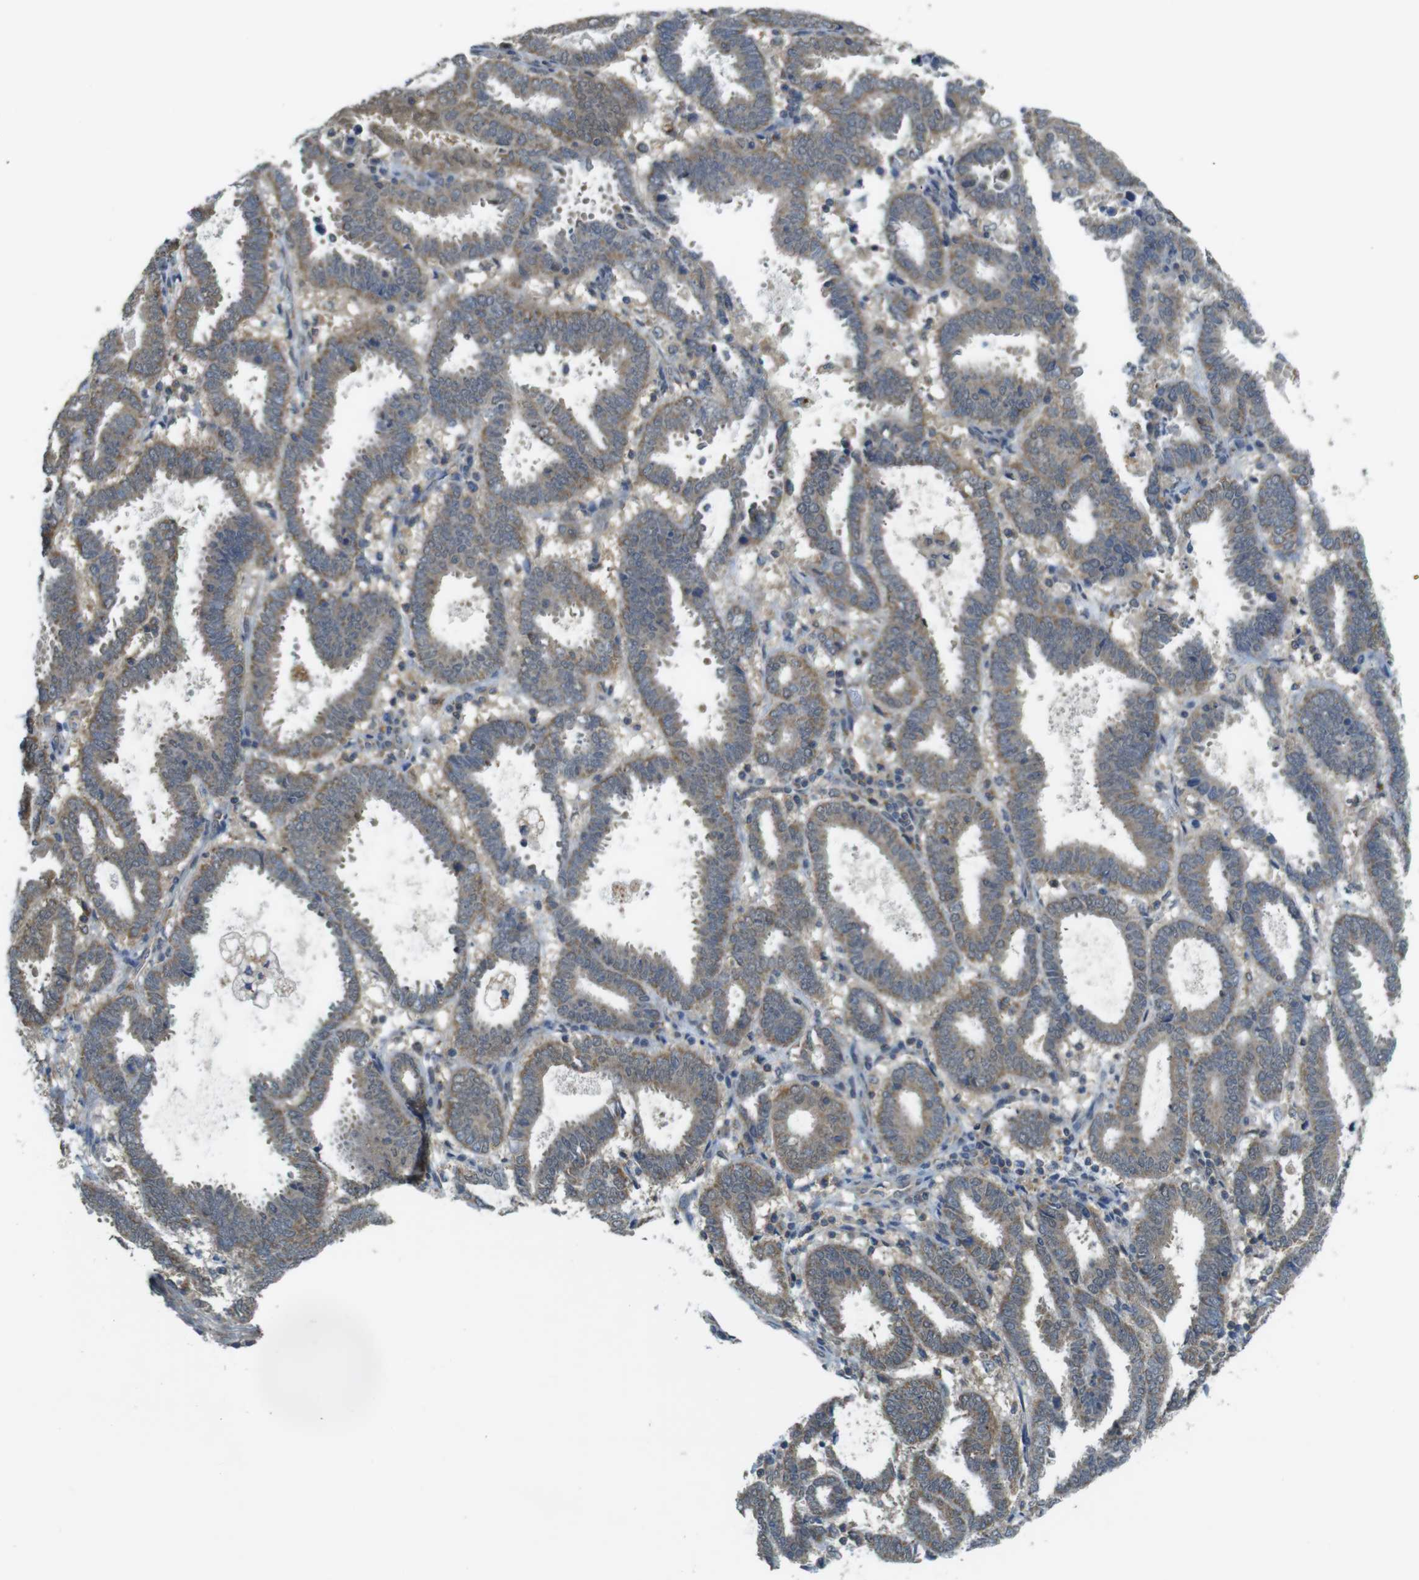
{"staining": {"intensity": "moderate", "quantity": ">75%", "location": "cytoplasmic/membranous"}, "tissue": "endometrial cancer", "cell_type": "Tumor cells", "image_type": "cancer", "snomed": [{"axis": "morphology", "description": "Adenocarcinoma, NOS"}, {"axis": "topography", "description": "Uterus"}], "caption": "Immunohistochemistry image of human endometrial cancer stained for a protein (brown), which displays medium levels of moderate cytoplasmic/membranous positivity in about >75% of tumor cells.", "gene": "BRI3BP", "patient": {"sex": "female", "age": 83}}